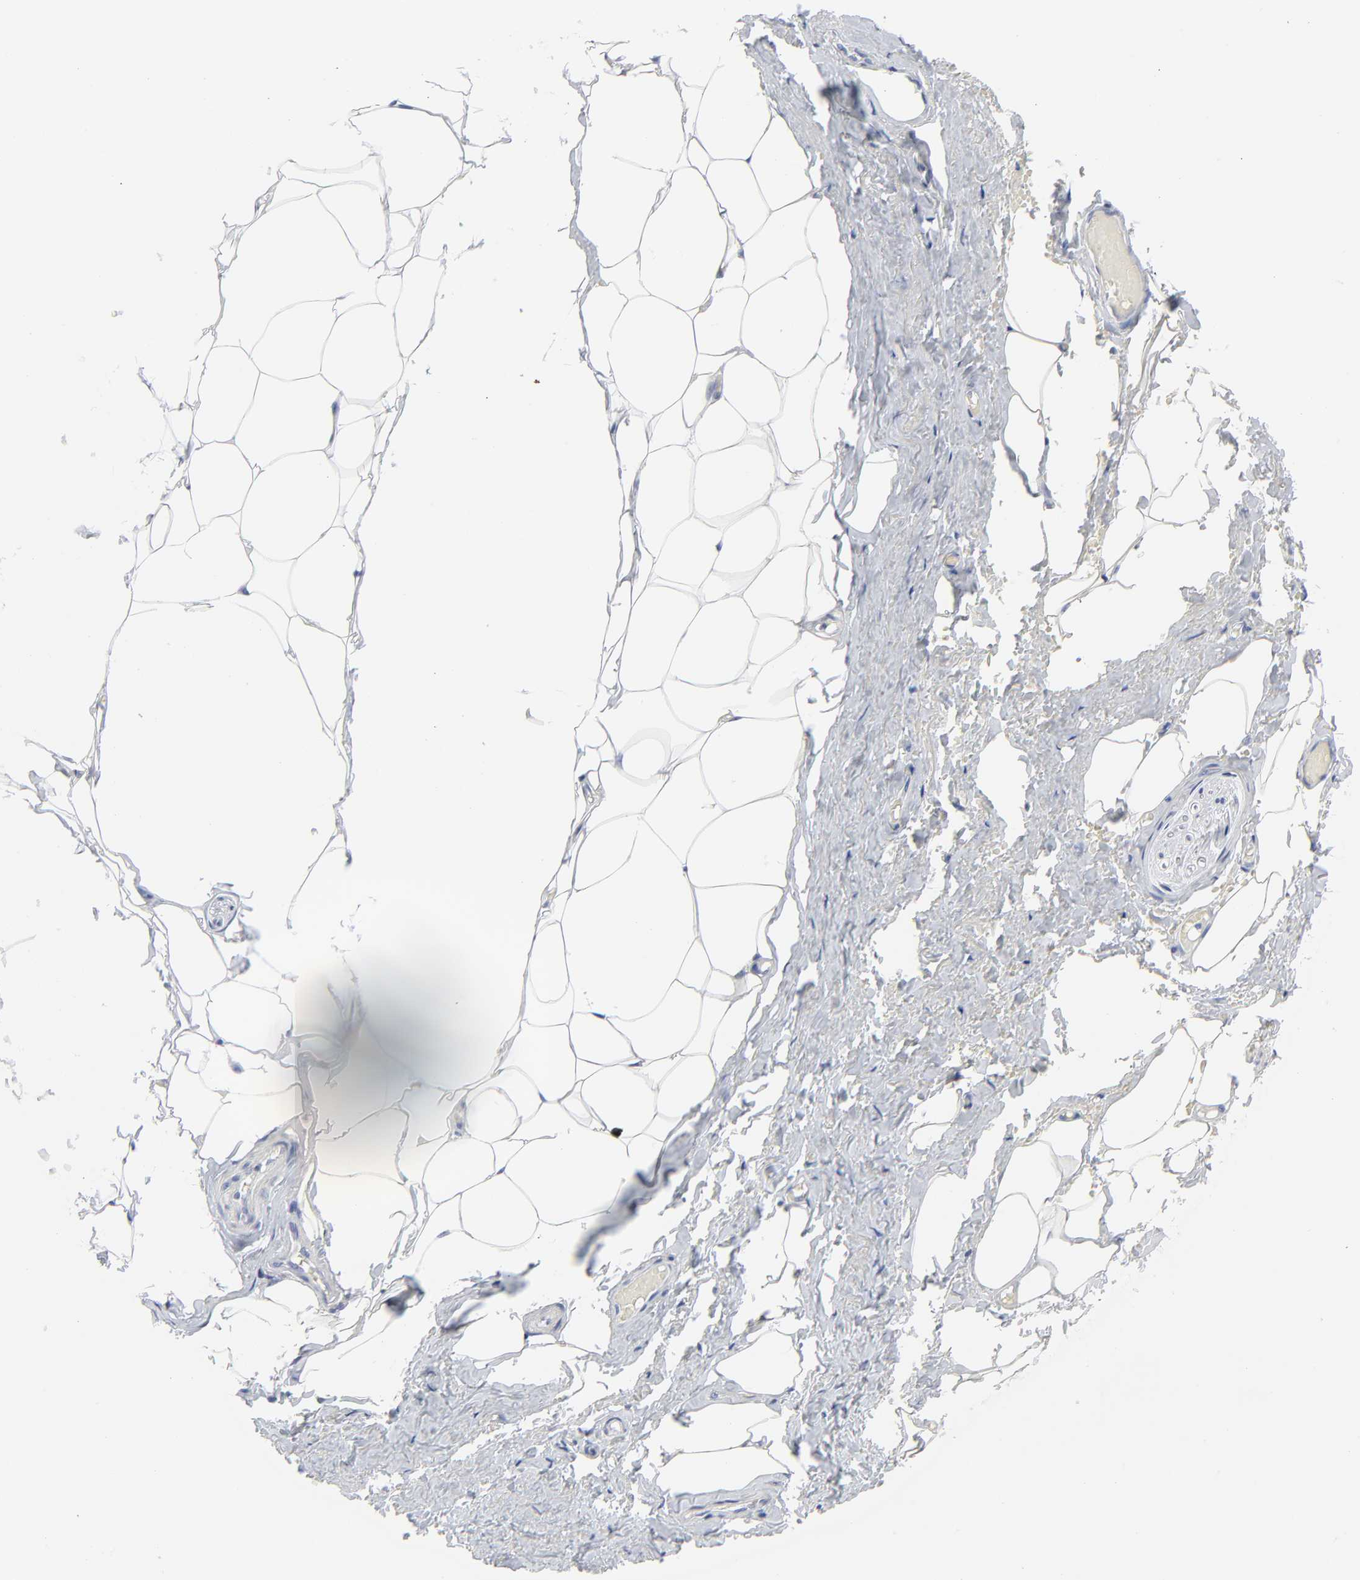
{"staining": {"intensity": "negative", "quantity": "none", "location": "none"}, "tissue": "adipose tissue", "cell_type": "Adipocytes", "image_type": "normal", "snomed": [{"axis": "morphology", "description": "Normal tissue, NOS"}, {"axis": "topography", "description": "Soft tissue"}, {"axis": "topography", "description": "Peripheral nerve tissue"}], "caption": "IHC photomicrograph of normal adipose tissue: adipose tissue stained with DAB shows no significant protein expression in adipocytes. (DAB (3,3'-diaminobenzidine) immunohistochemistry, high magnification).", "gene": "CLEC4G", "patient": {"sex": "female", "age": 68}}